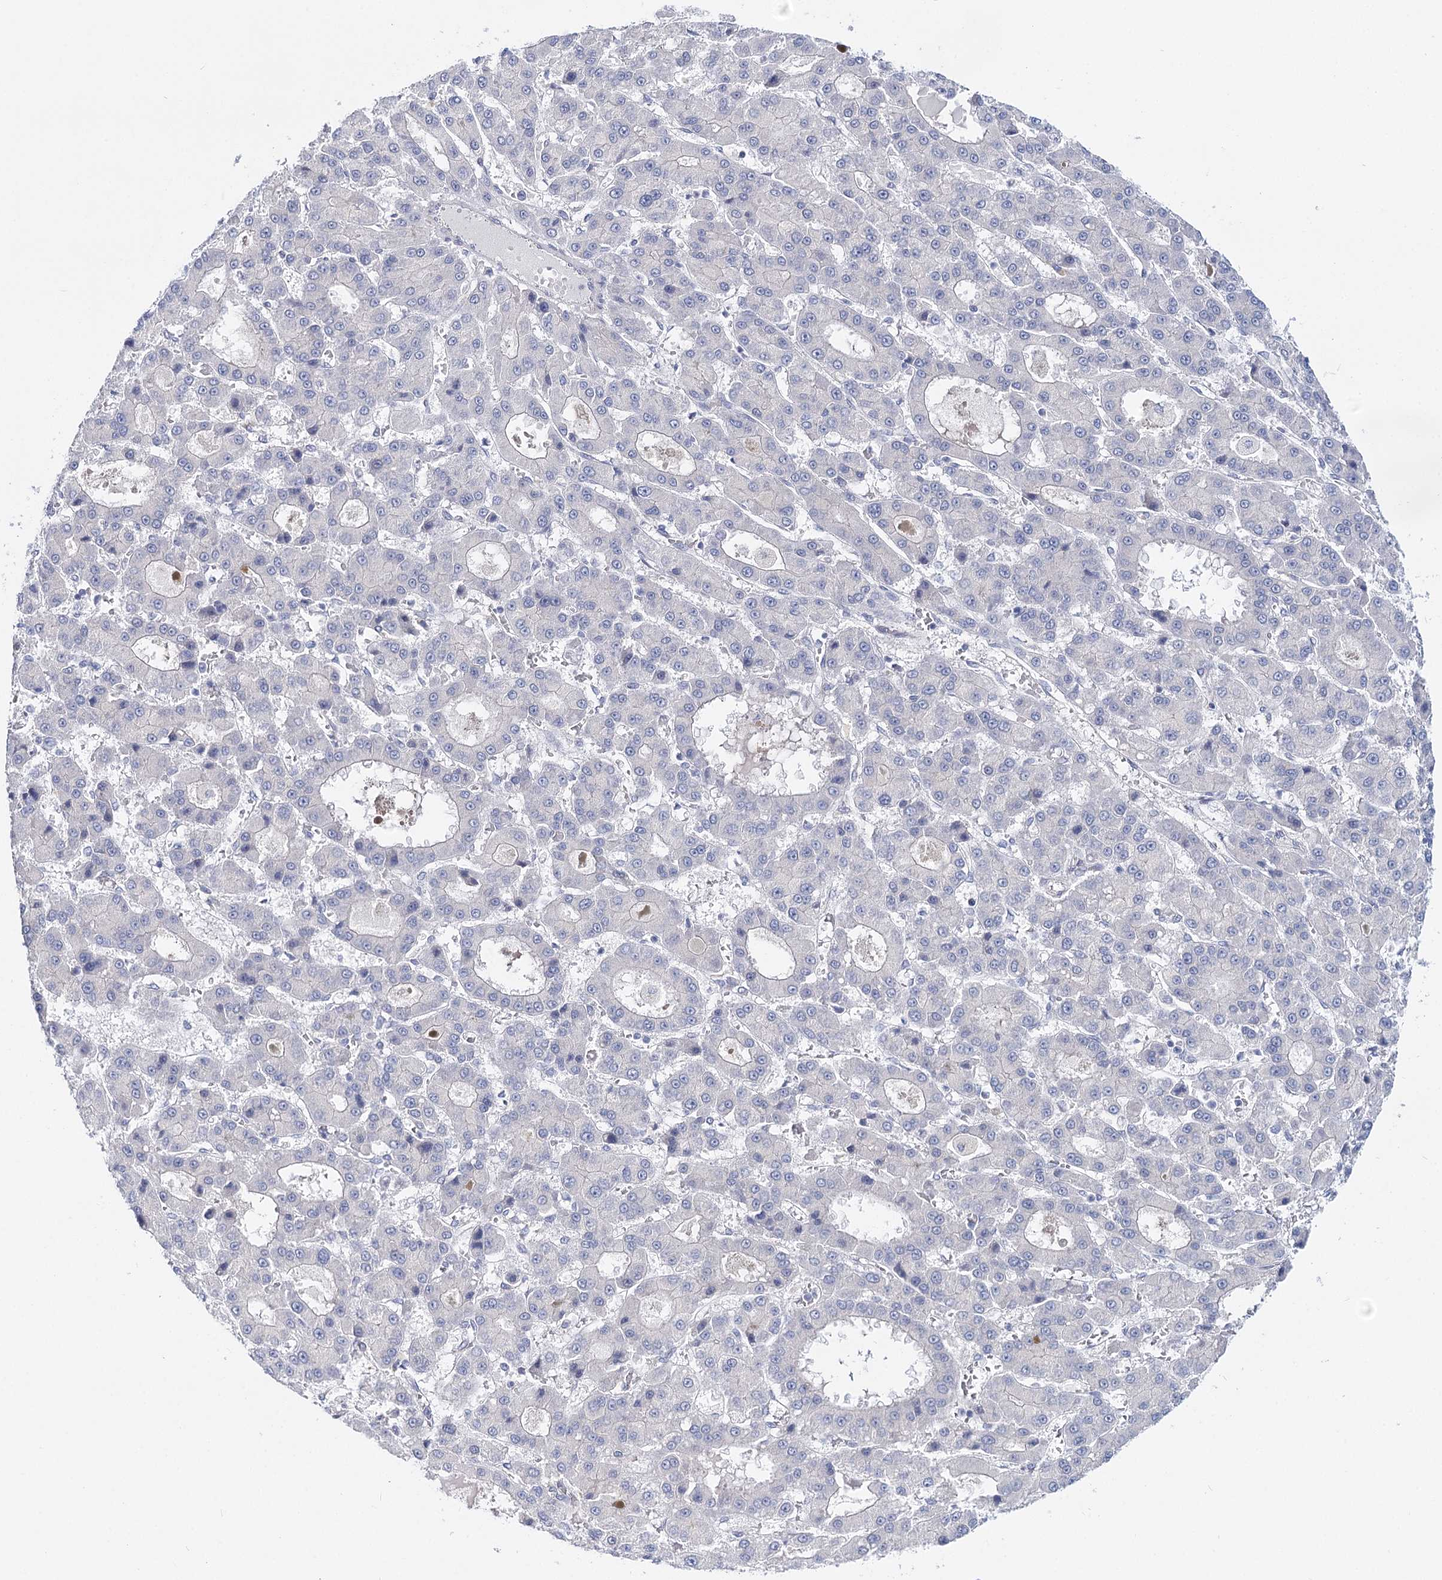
{"staining": {"intensity": "negative", "quantity": "none", "location": "none"}, "tissue": "liver cancer", "cell_type": "Tumor cells", "image_type": "cancer", "snomed": [{"axis": "morphology", "description": "Carcinoma, Hepatocellular, NOS"}, {"axis": "topography", "description": "Liver"}], "caption": "Tumor cells are negative for protein expression in human liver cancer.", "gene": "TEX12", "patient": {"sex": "male", "age": 70}}